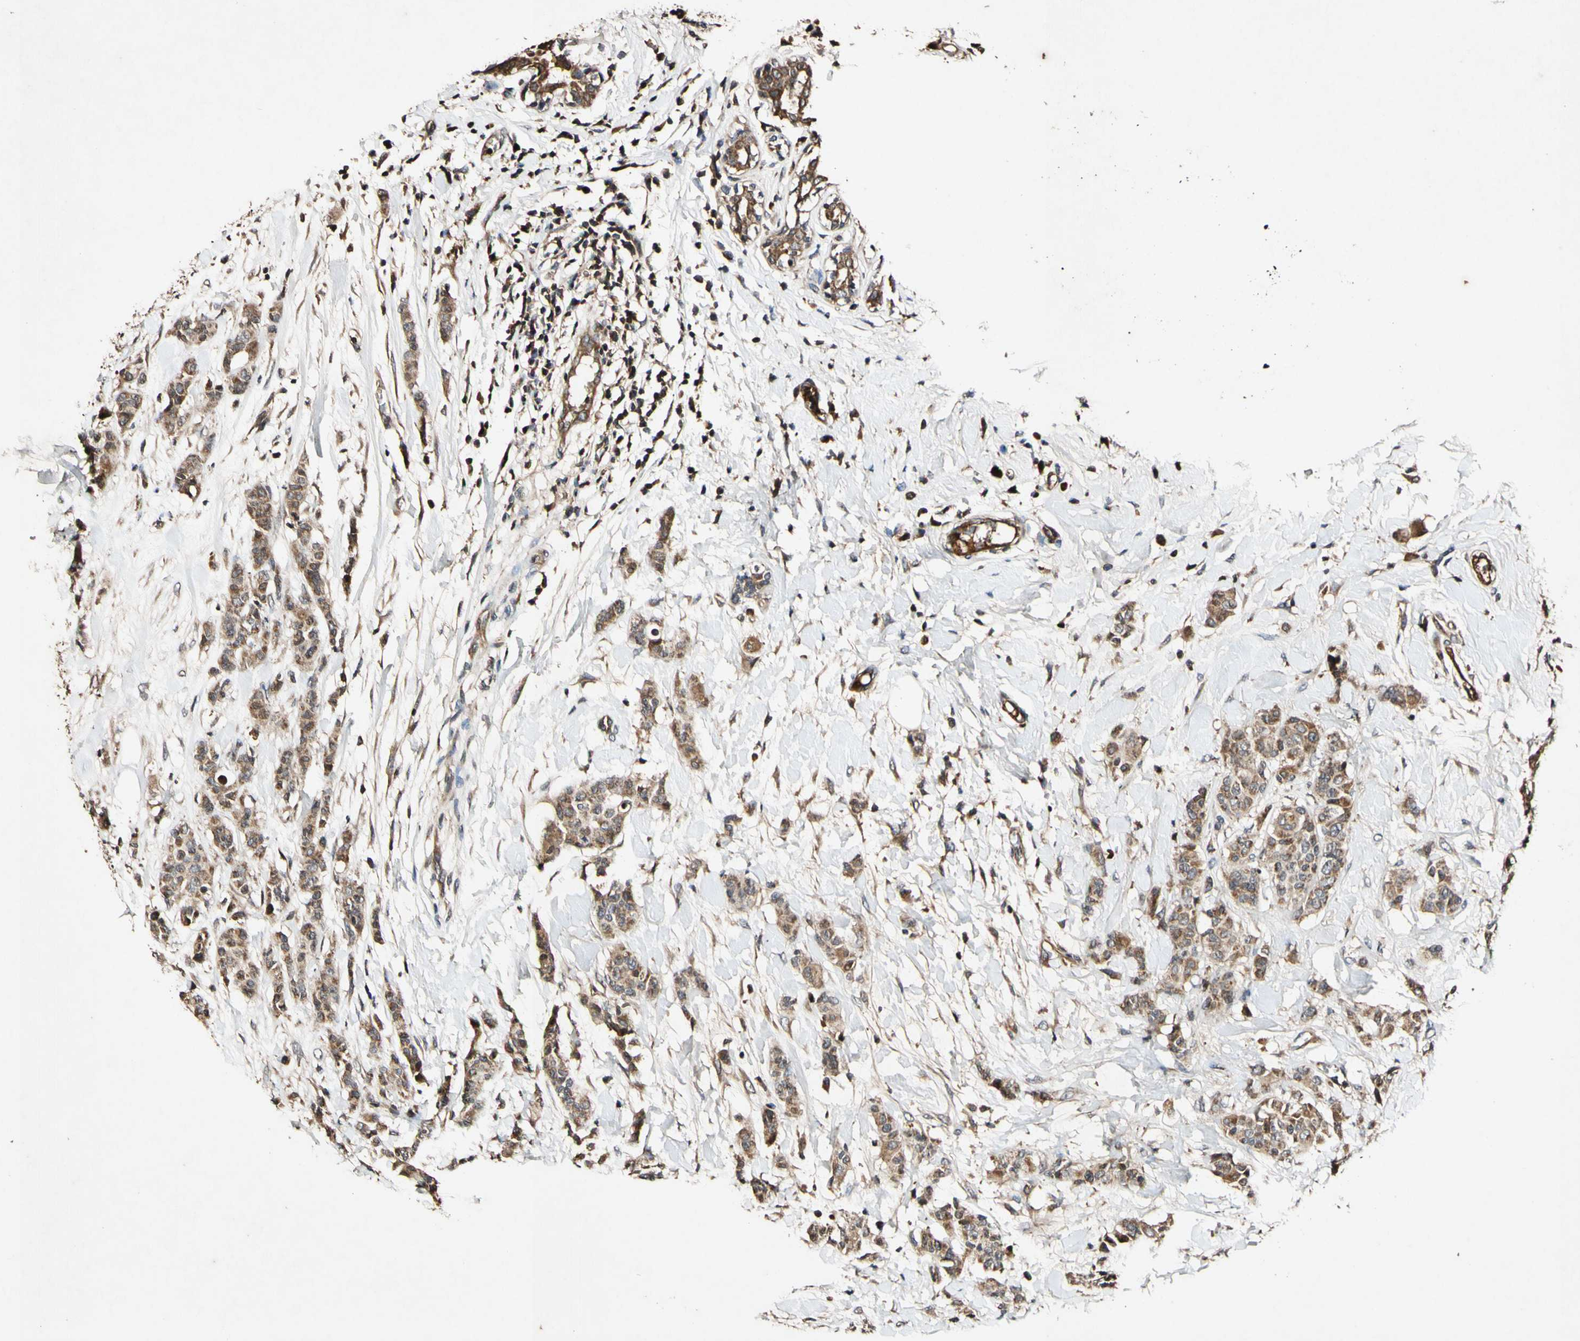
{"staining": {"intensity": "moderate", "quantity": ">75%", "location": "cytoplasmic/membranous"}, "tissue": "breast cancer", "cell_type": "Tumor cells", "image_type": "cancer", "snomed": [{"axis": "morphology", "description": "Normal tissue, NOS"}, {"axis": "morphology", "description": "Duct carcinoma"}, {"axis": "topography", "description": "Breast"}], "caption": "Immunohistochemistry (IHC) histopathology image of invasive ductal carcinoma (breast) stained for a protein (brown), which displays medium levels of moderate cytoplasmic/membranous expression in approximately >75% of tumor cells.", "gene": "PLAT", "patient": {"sex": "female", "age": 40}}